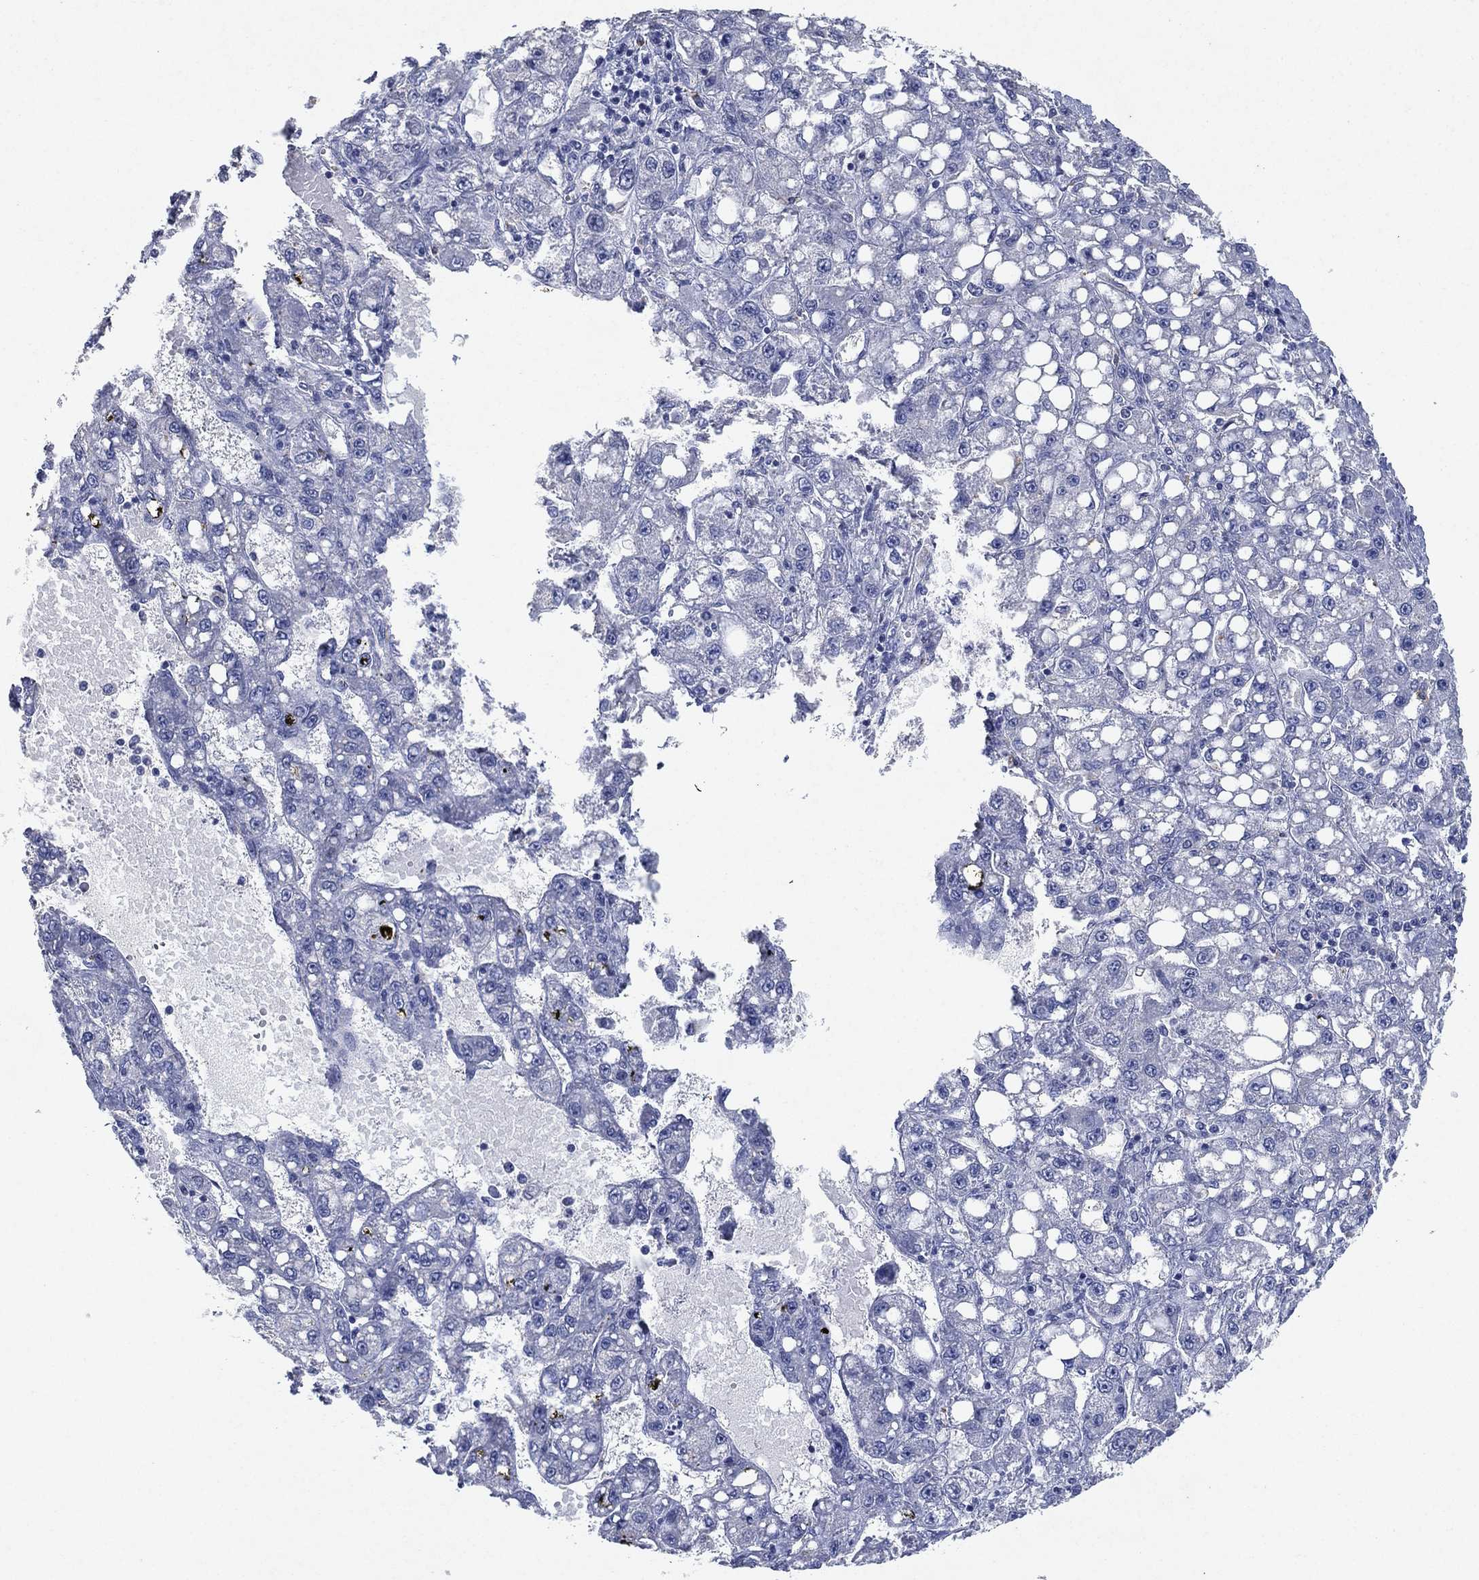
{"staining": {"intensity": "negative", "quantity": "none", "location": "none"}, "tissue": "liver cancer", "cell_type": "Tumor cells", "image_type": "cancer", "snomed": [{"axis": "morphology", "description": "Carcinoma, Hepatocellular, NOS"}, {"axis": "topography", "description": "Liver"}], "caption": "IHC image of neoplastic tissue: human liver cancer stained with DAB (3,3'-diaminobenzidine) exhibits no significant protein staining in tumor cells.", "gene": "FSCN2", "patient": {"sex": "female", "age": 65}}